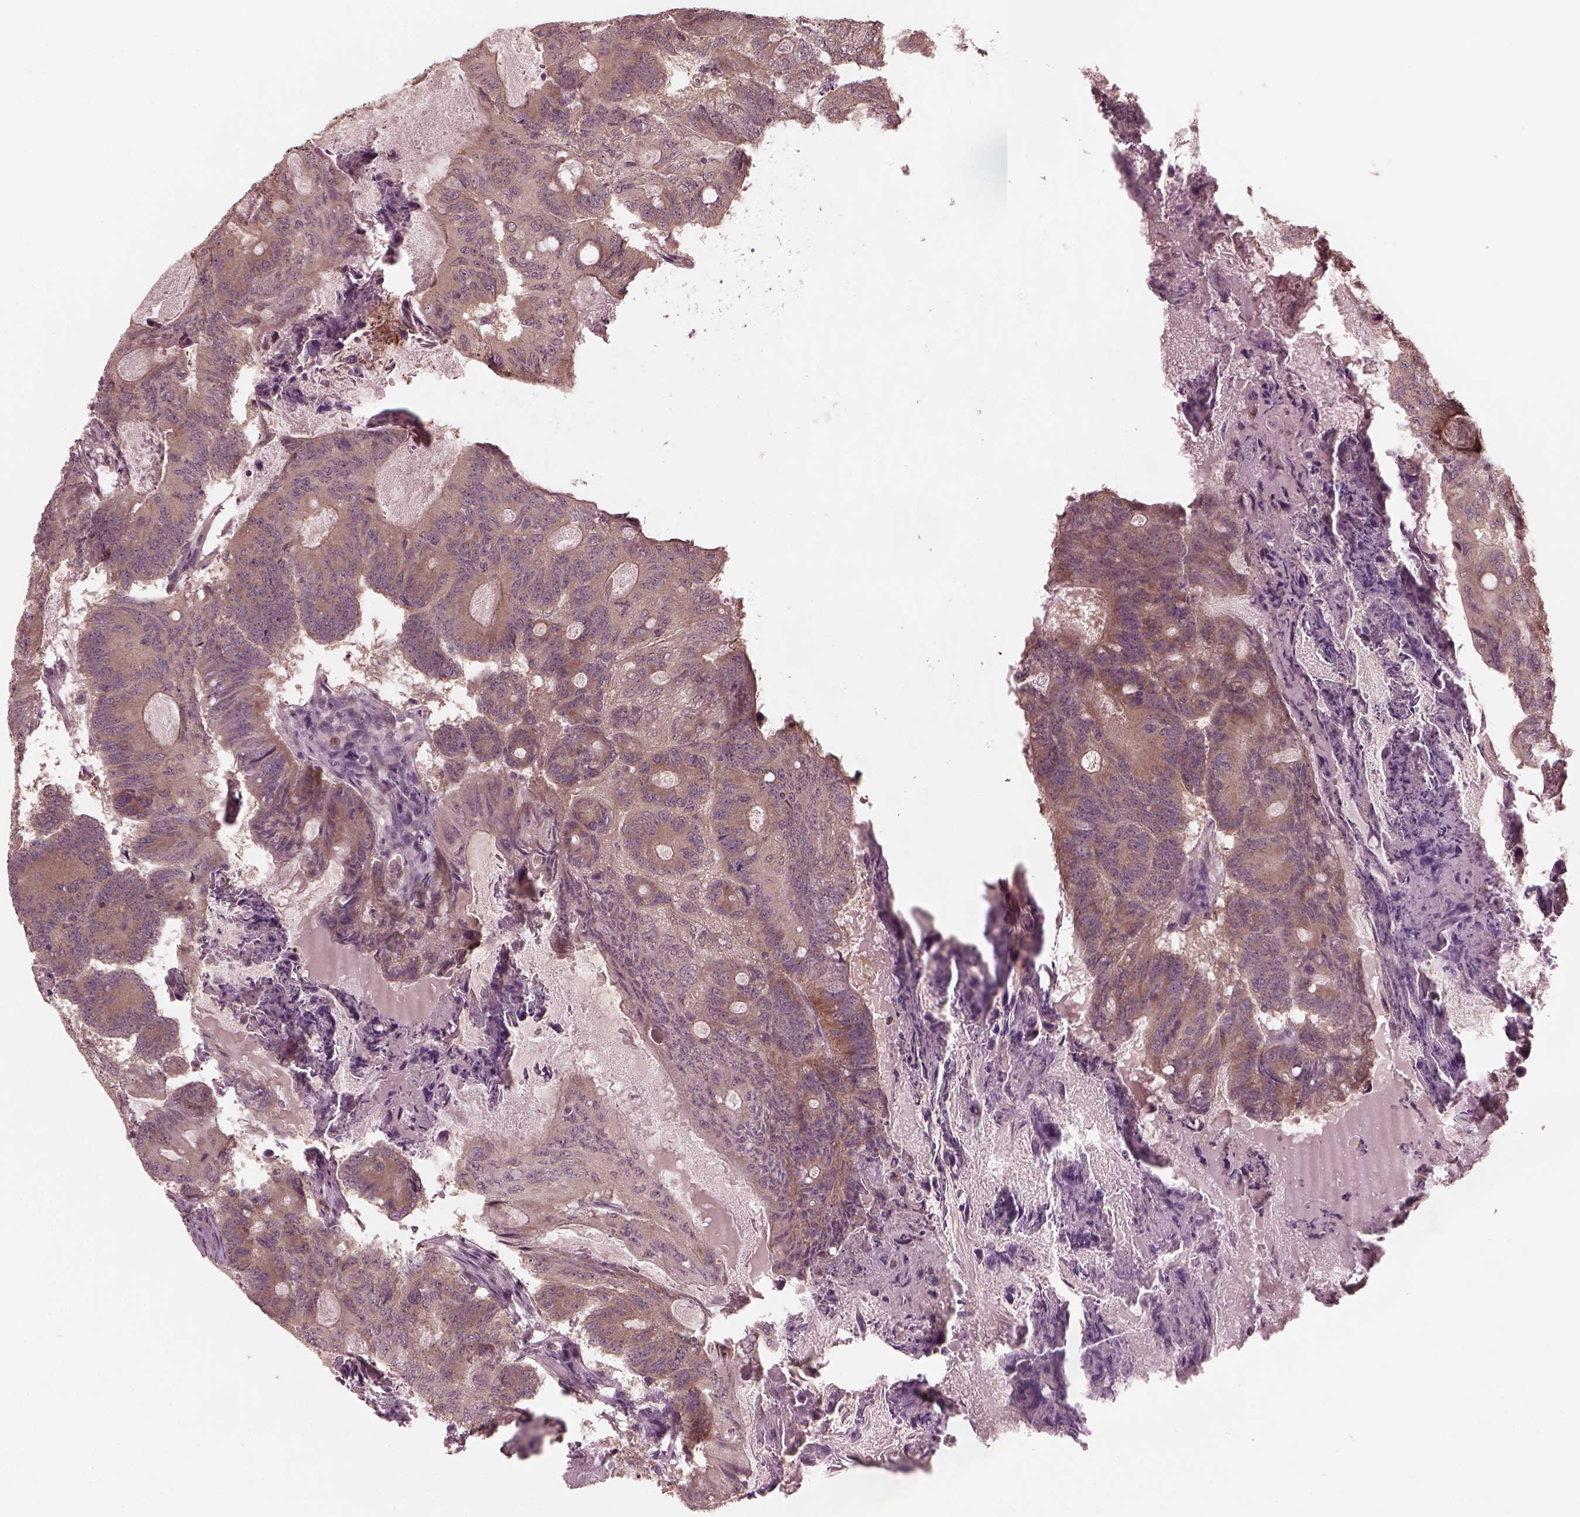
{"staining": {"intensity": "weak", "quantity": "25%-75%", "location": "cytoplasmic/membranous"}, "tissue": "colorectal cancer", "cell_type": "Tumor cells", "image_type": "cancer", "snomed": [{"axis": "morphology", "description": "Adenocarcinoma, NOS"}, {"axis": "topography", "description": "Colon"}], "caption": "Adenocarcinoma (colorectal) stained with DAB immunohistochemistry (IHC) reveals low levels of weak cytoplasmic/membranous positivity in approximately 25%-75% of tumor cells.", "gene": "FAF2", "patient": {"sex": "female", "age": 70}}